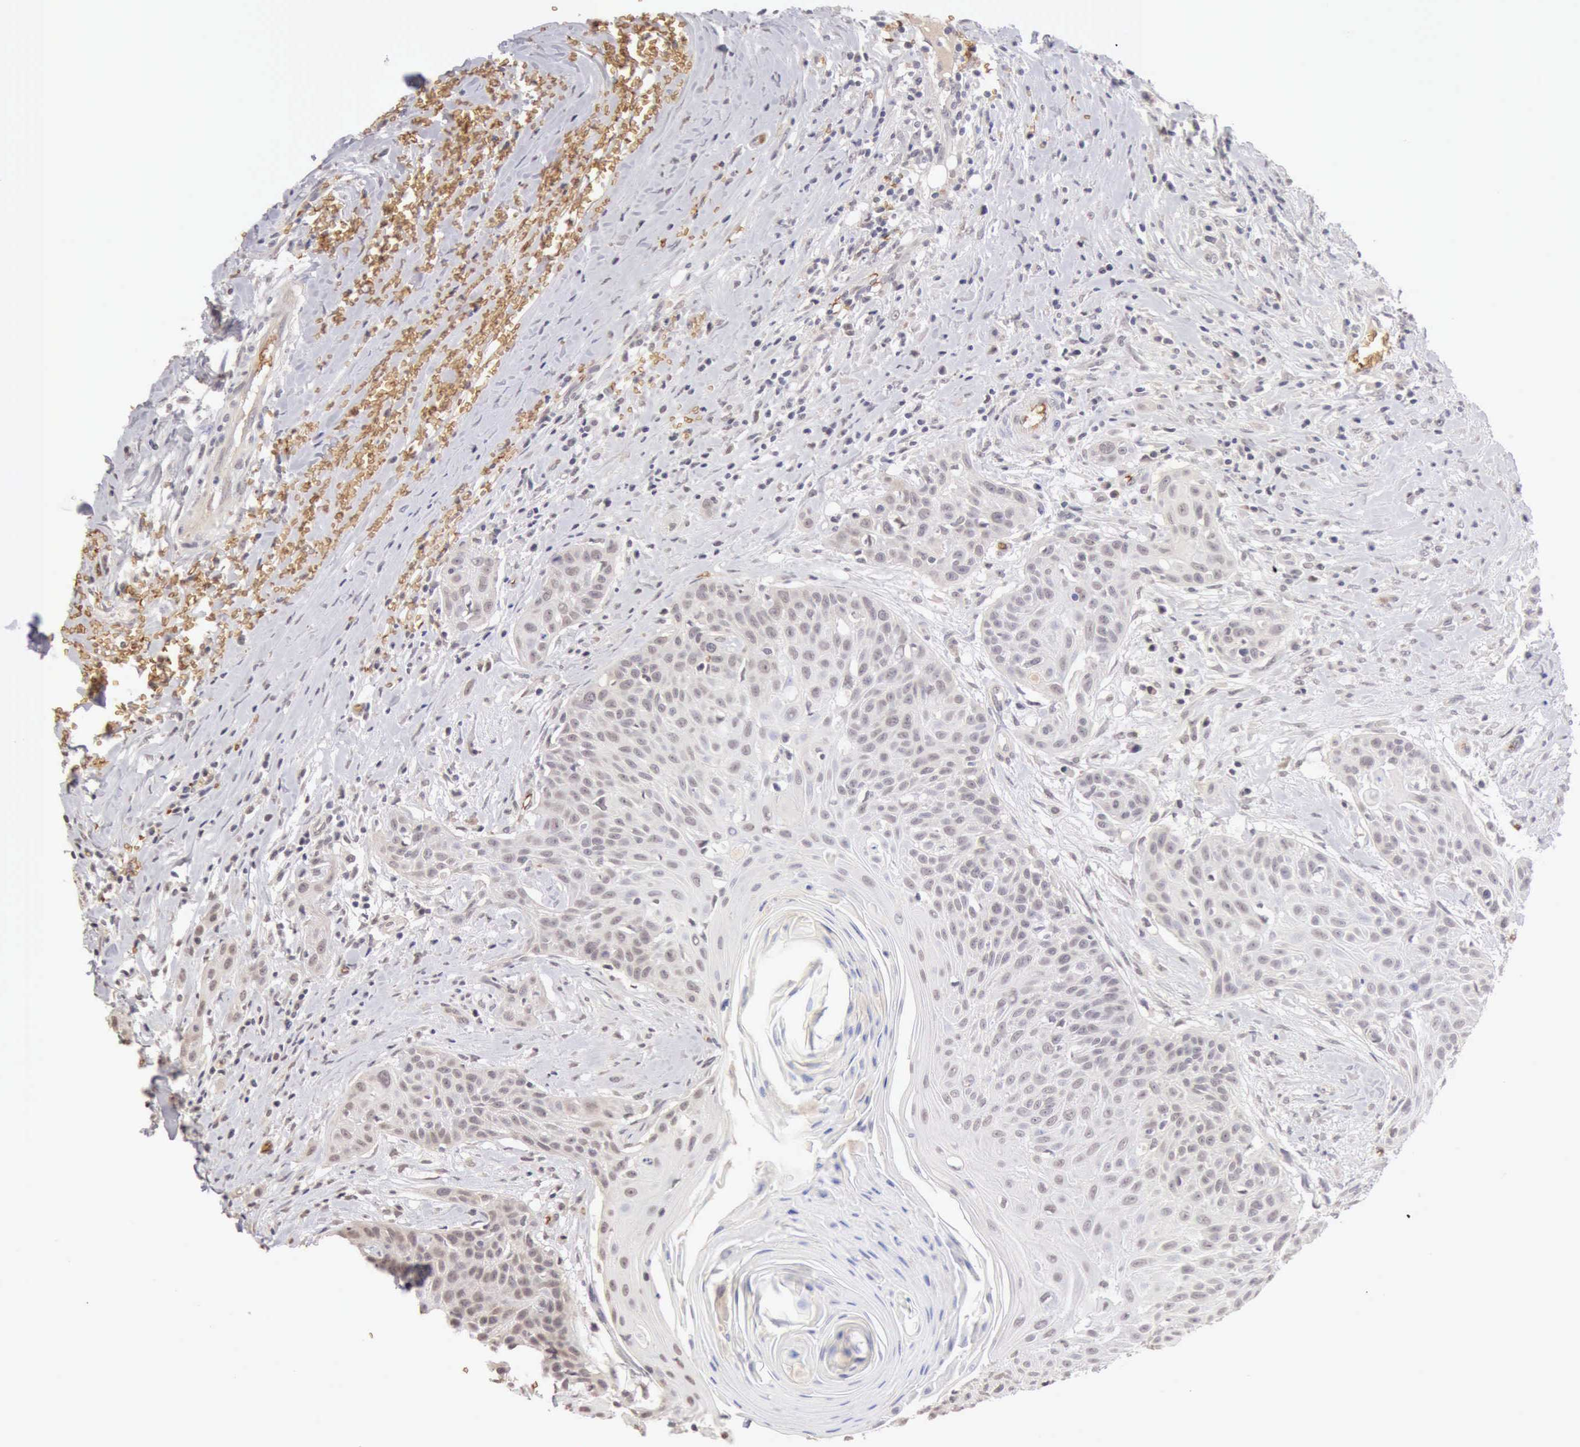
{"staining": {"intensity": "negative", "quantity": "none", "location": "none"}, "tissue": "head and neck cancer", "cell_type": "Tumor cells", "image_type": "cancer", "snomed": [{"axis": "morphology", "description": "Squamous cell carcinoma, NOS"}, {"axis": "morphology", "description": "Squamous cell carcinoma, metastatic, NOS"}, {"axis": "topography", "description": "Lymph node"}, {"axis": "topography", "description": "Salivary gland"}, {"axis": "topography", "description": "Head-Neck"}], "caption": "Tumor cells are negative for protein expression in human head and neck squamous cell carcinoma.", "gene": "CFI", "patient": {"sex": "female", "age": 74}}